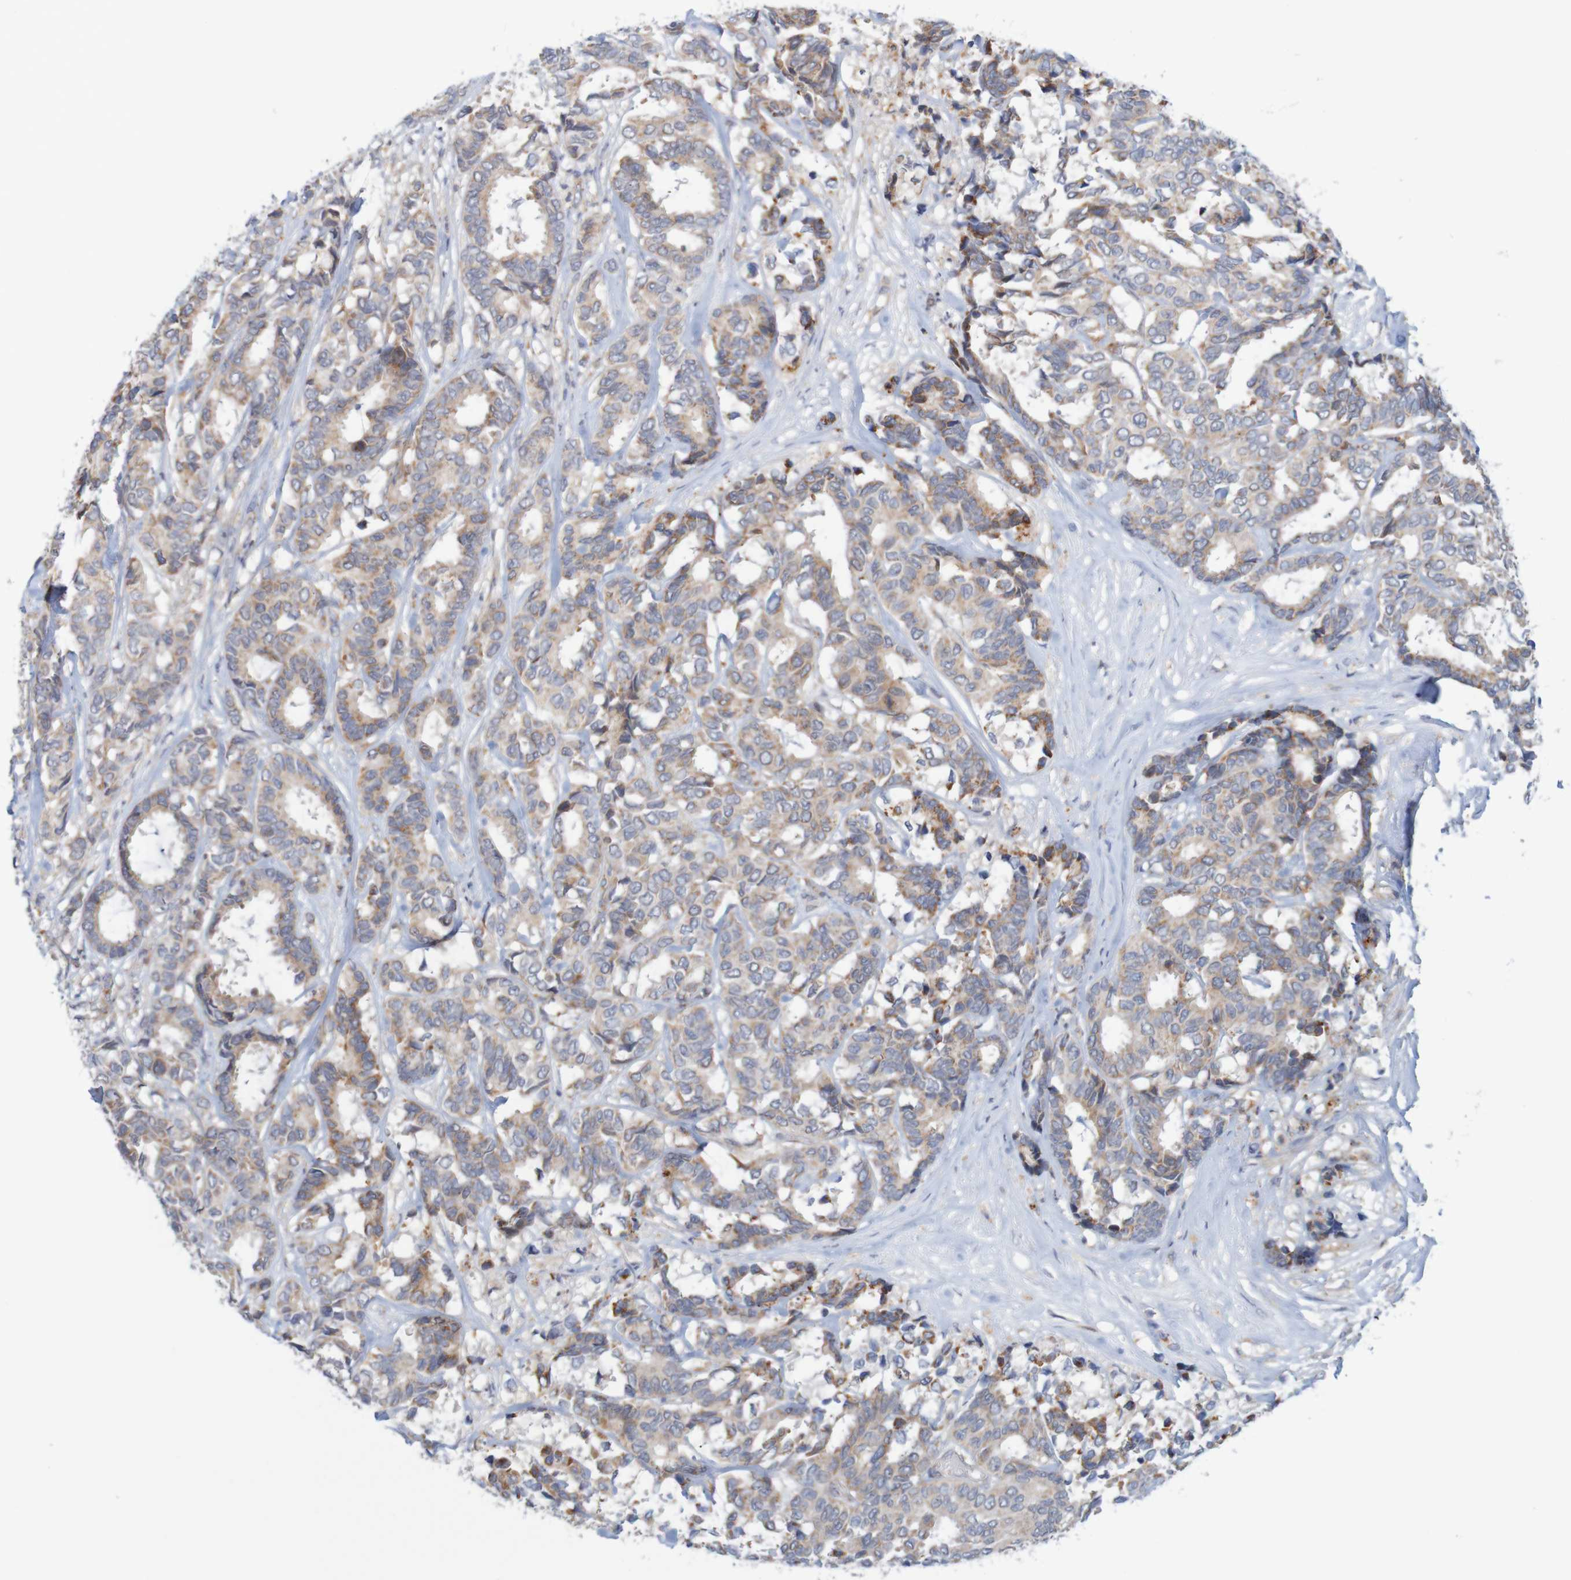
{"staining": {"intensity": "moderate", "quantity": ">75%", "location": "cytoplasmic/membranous"}, "tissue": "breast cancer", "cell_type": "Tumor cells", "image_type": "cancer", "snomed": [{"axis": "morphology", "description": "Duct carcinoma"}, {"axis": "topography", "description": "Breast"}], "caption": "About >75% of tumor cells in human breast cancer reveal moderate cytoplasmic/membranous protein positivity as visualized by brown immunohistochemical staining.", "gene": "NAV2", "patient": {"sex": "female", "age": 87}}